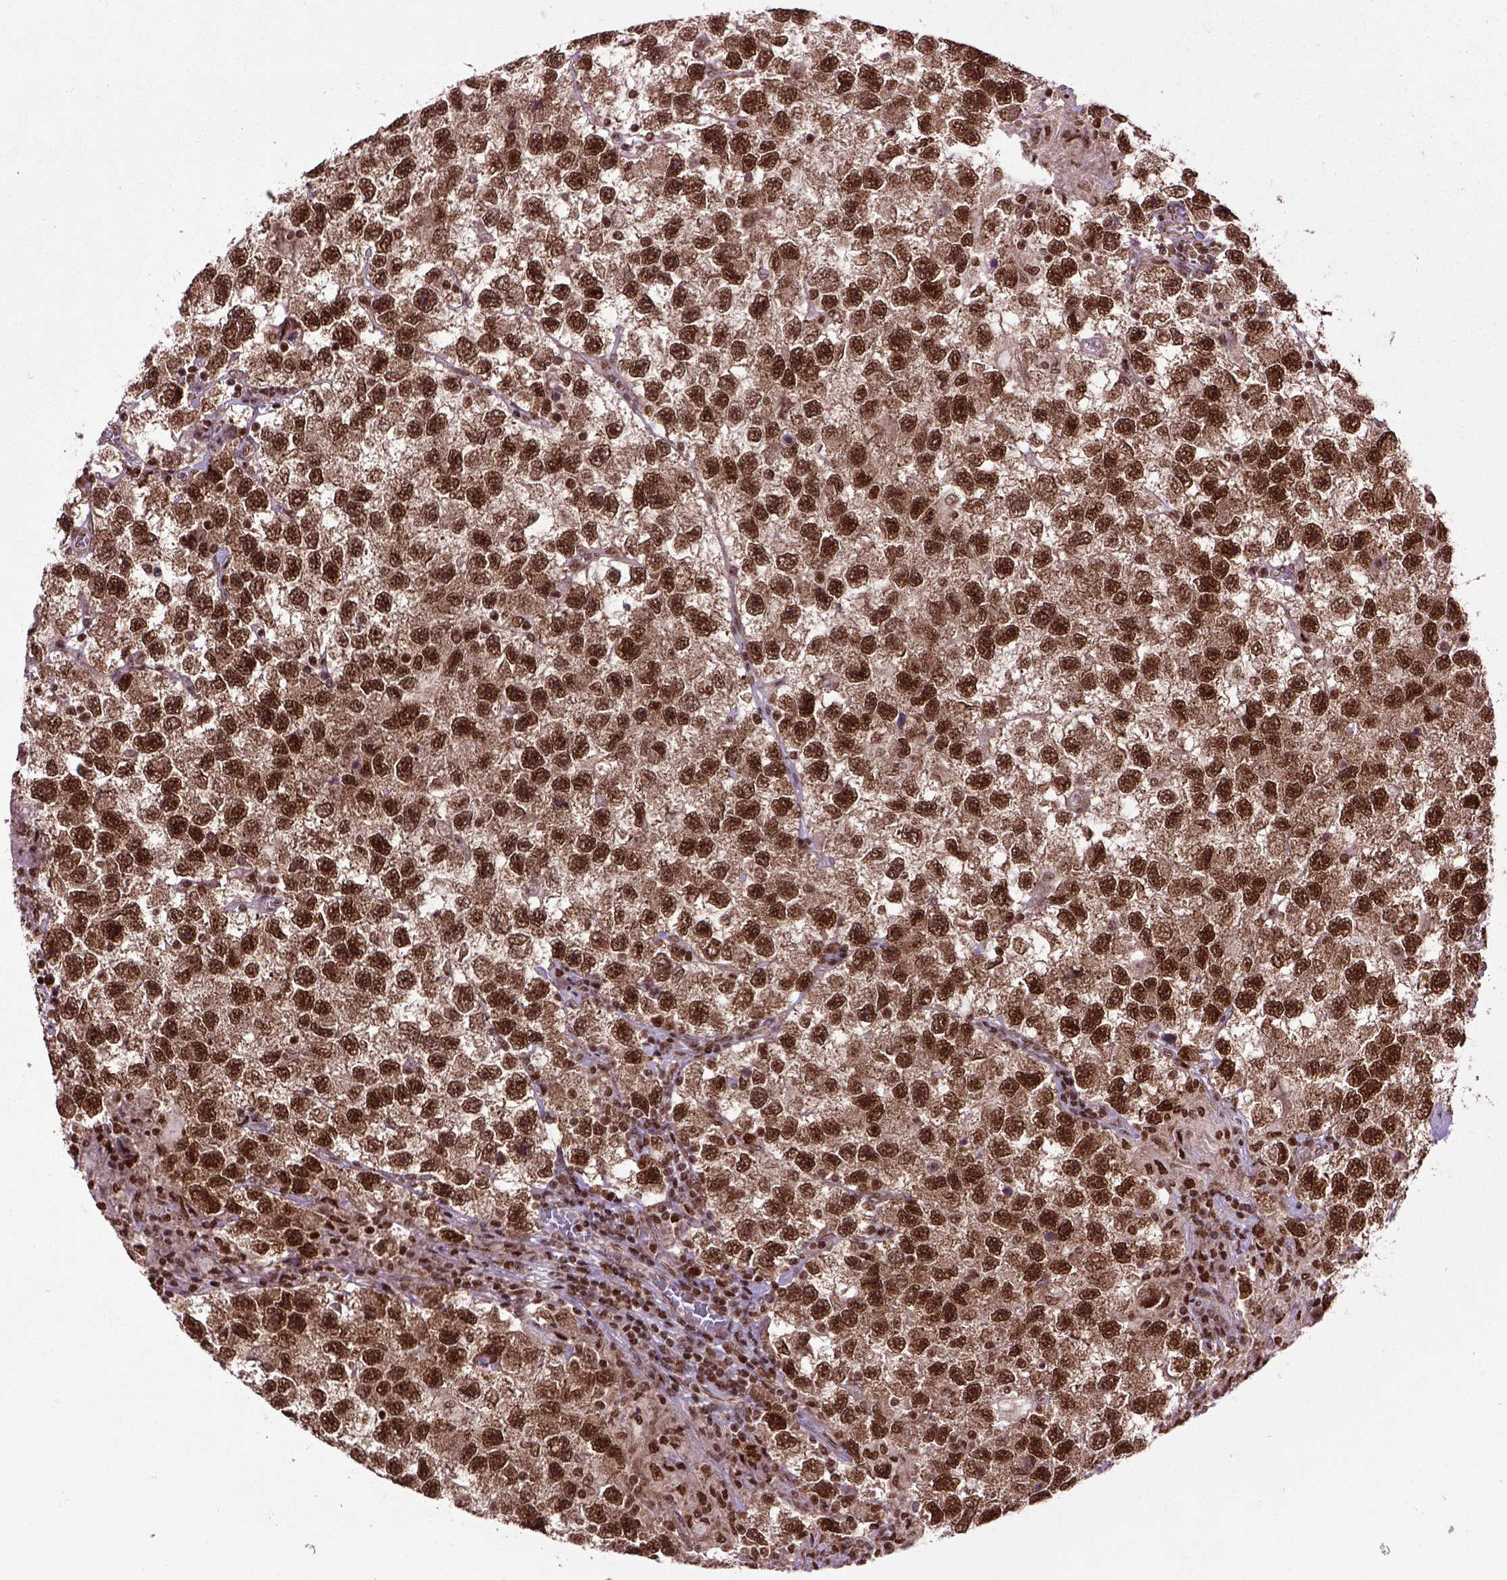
{"staining": {"intensity": "strong", "quantity": ">75%", "location": "cytoplasmic/membranous,nuclear"}, "tissue": "testis cancer", "cell_type": "Tumor cells", "image_type": "cancer", "snomed": [{"axis": "morphology", "description": "Seminoma, NOS"}, {"axis": "topography", "description": "Testis"}], "caption": "A micrograph showing strong cytoplasmic/membranous and nuclear positivity in approximately >75% of tumor cells in testis cancer, as visualized by brown immunohistochemical staining.", "gene": "CELF1", "patient": {"sex": "male", "age": 26}}